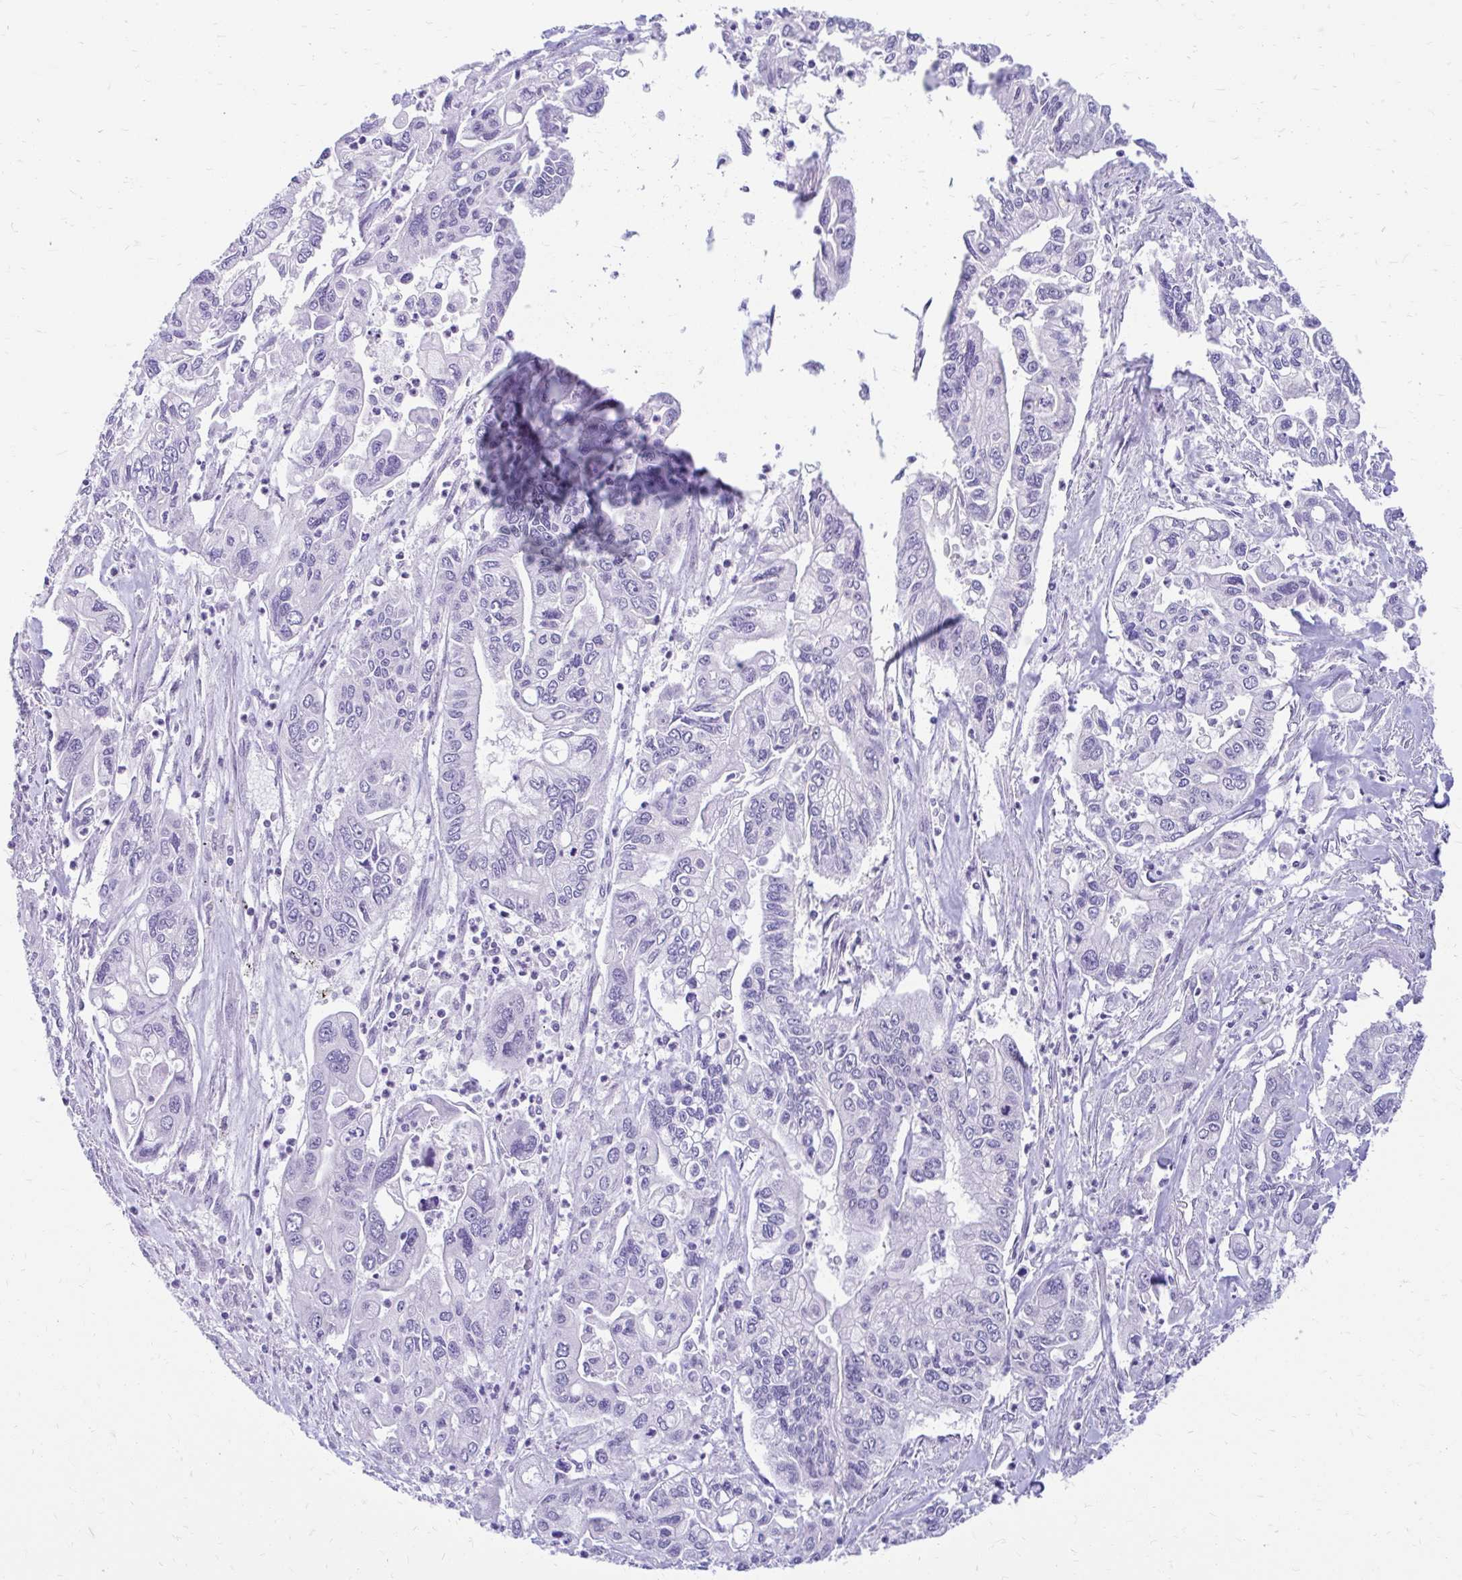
{"staining": {"intensity": "negative", "quantity": "none", "location": "none"}, "tissue": "pancreatic cancer", "cell_type": "Tumor cells", "image_type": "cancer", "snomed": [{"axis": "morphology", "description": "Adenocarcinoma, NOS"}, {"axis": "topography", "description": "Pancreas"}], "caption": "Human pancreatic cancer (adenocarcinoma) stained for a protein using immunohistochemistry reveals no staining in tumor cells.", "gene": "GLB1L2", "patient": {"sex": "male", "age": 62}}